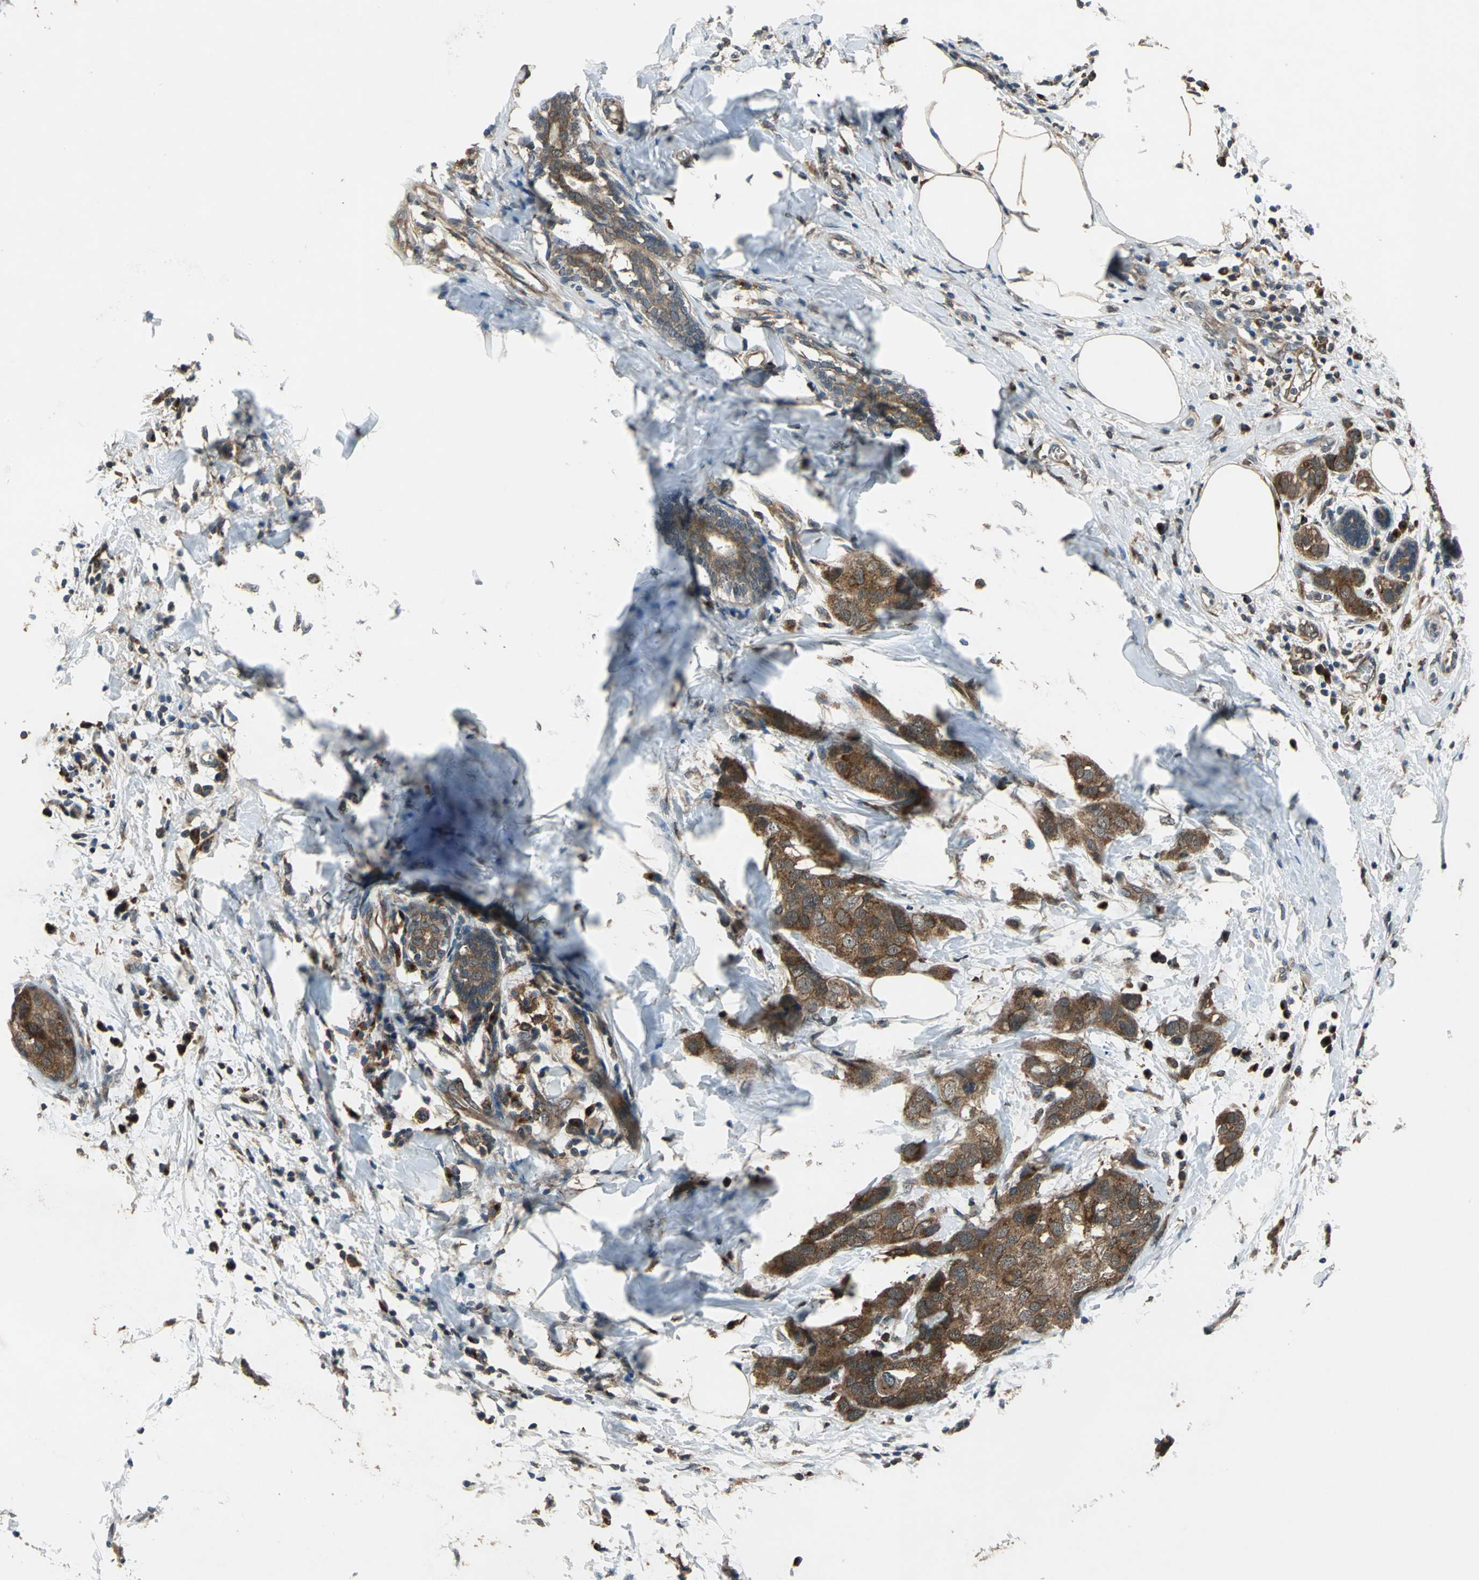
{"staining": {"intensity": "strong", "quantity": ">75%", "location": "cytoplasmic/membranous"}, "tissue": "breast cancer", "cell_type": "Tumor cells", "image_type": "cancer", "snomed": [{"axis": "morphology", "description": "Normal tissue, NOS"}, {"axis": "morphology", "description": "Duct carcinoma"}, {"axis": "topography", "description": "Breast"}], "caption": "Brown immunohistochemical staining in intraductal carcinoma (breast) demonstrates strong cytoplasmic/membranous expression in approximately >75% of tumor cells.", "gene": "NFKBIE", "patient": {"sex": "female", "age": 50}}